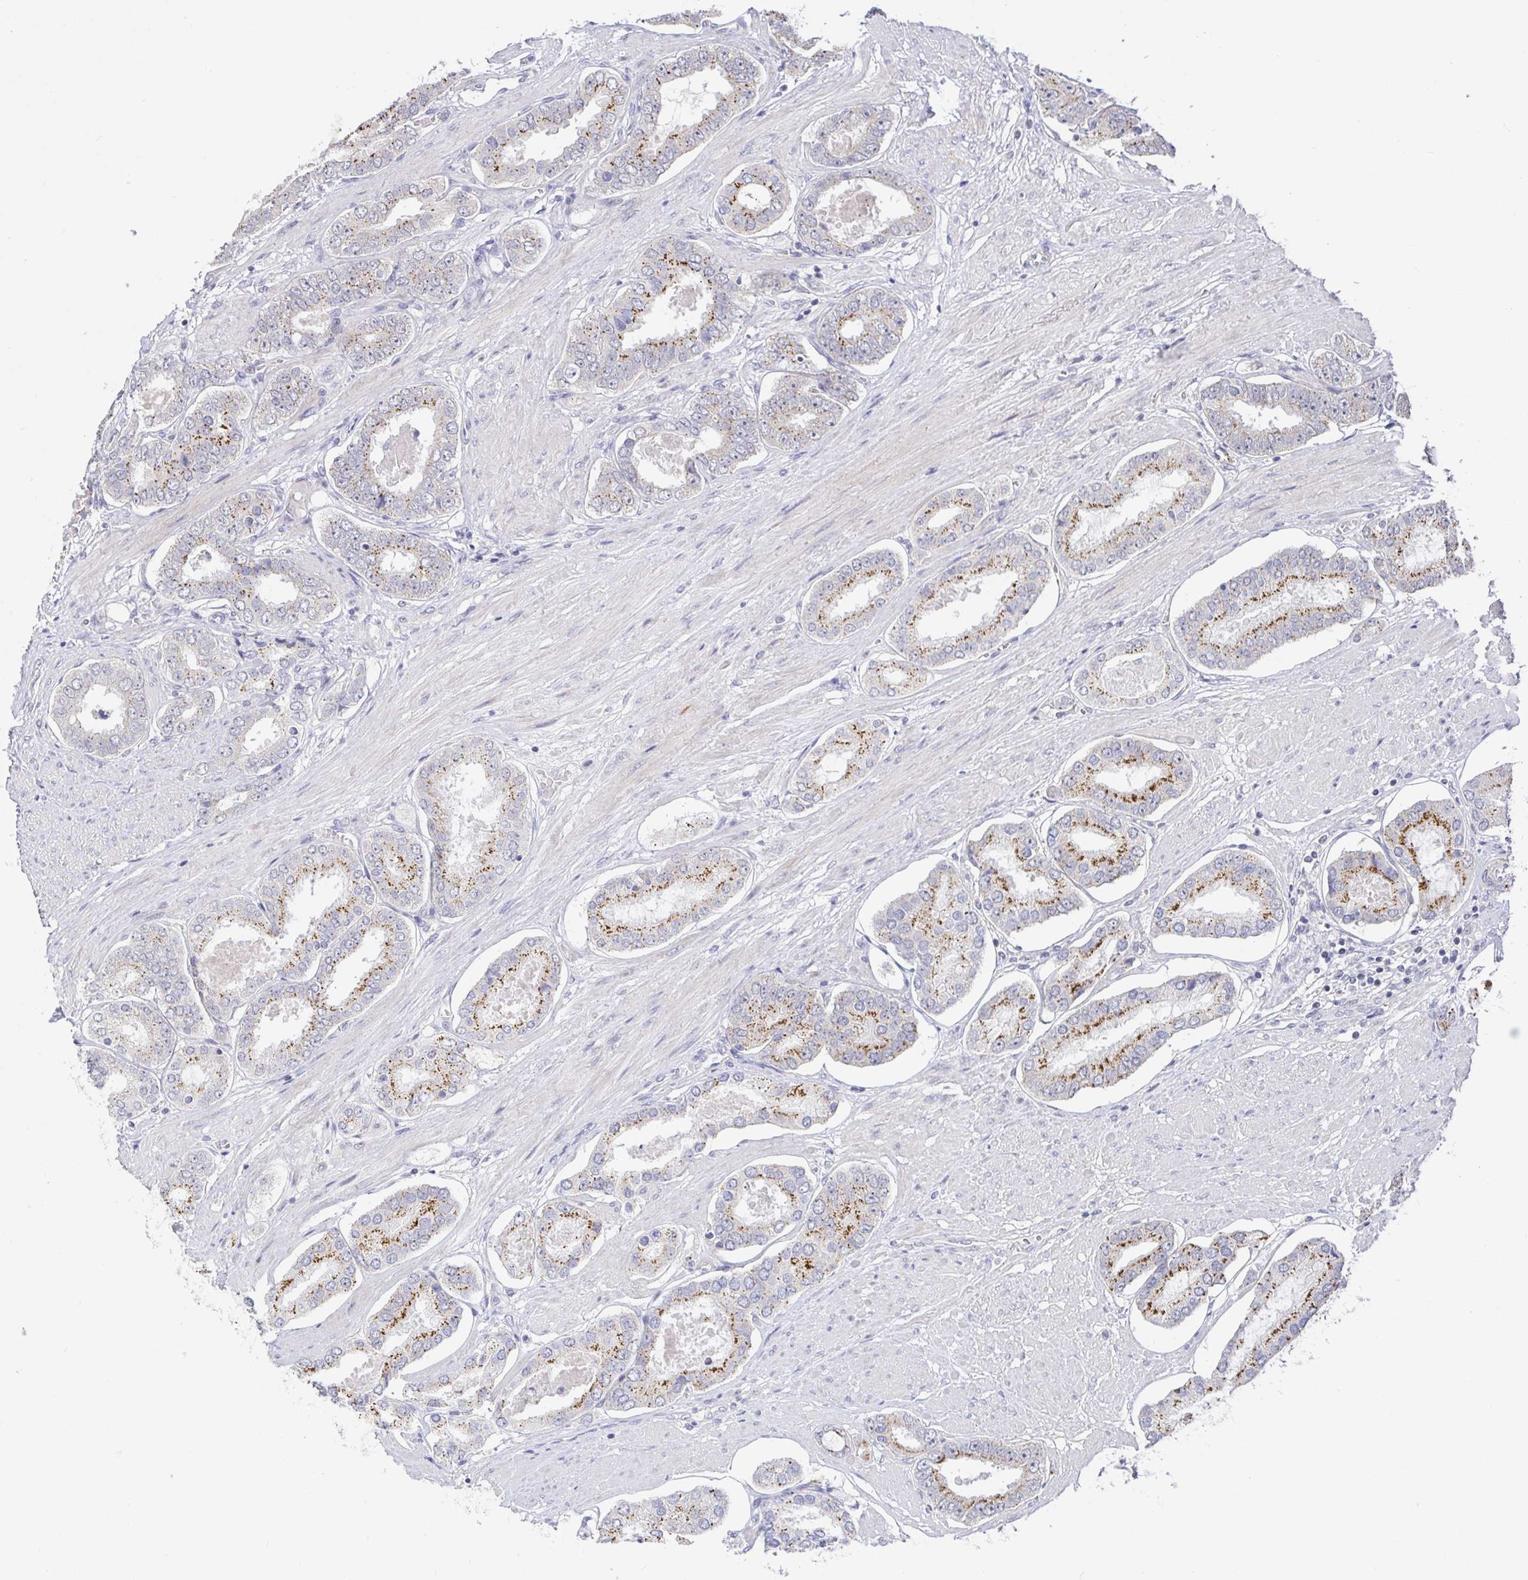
{"staining": {"intensity": "moderate", "quantity": "25%-75%", "location": "cytoplasmic/membranous"}, "tissue": "prostate cancer", "cell_type": "Tumor cells", "image_type": "cancer", "snomed": [{"axis": "morphology", "description": "Adenocarcinoma, High grade"}, {"axis": "topography", "description": "Prostate"}], "caption": "DAB (3,3'-diaminobenzidine) immunohistochemical staining of prostate adenocarcinoma (high-grade) shows moderate cytoplasmic/membranous protein expression in approximately 25%-75% of tumor cells.", "gene": "CIT", "patient": {"sex": "male", "age": 63}}